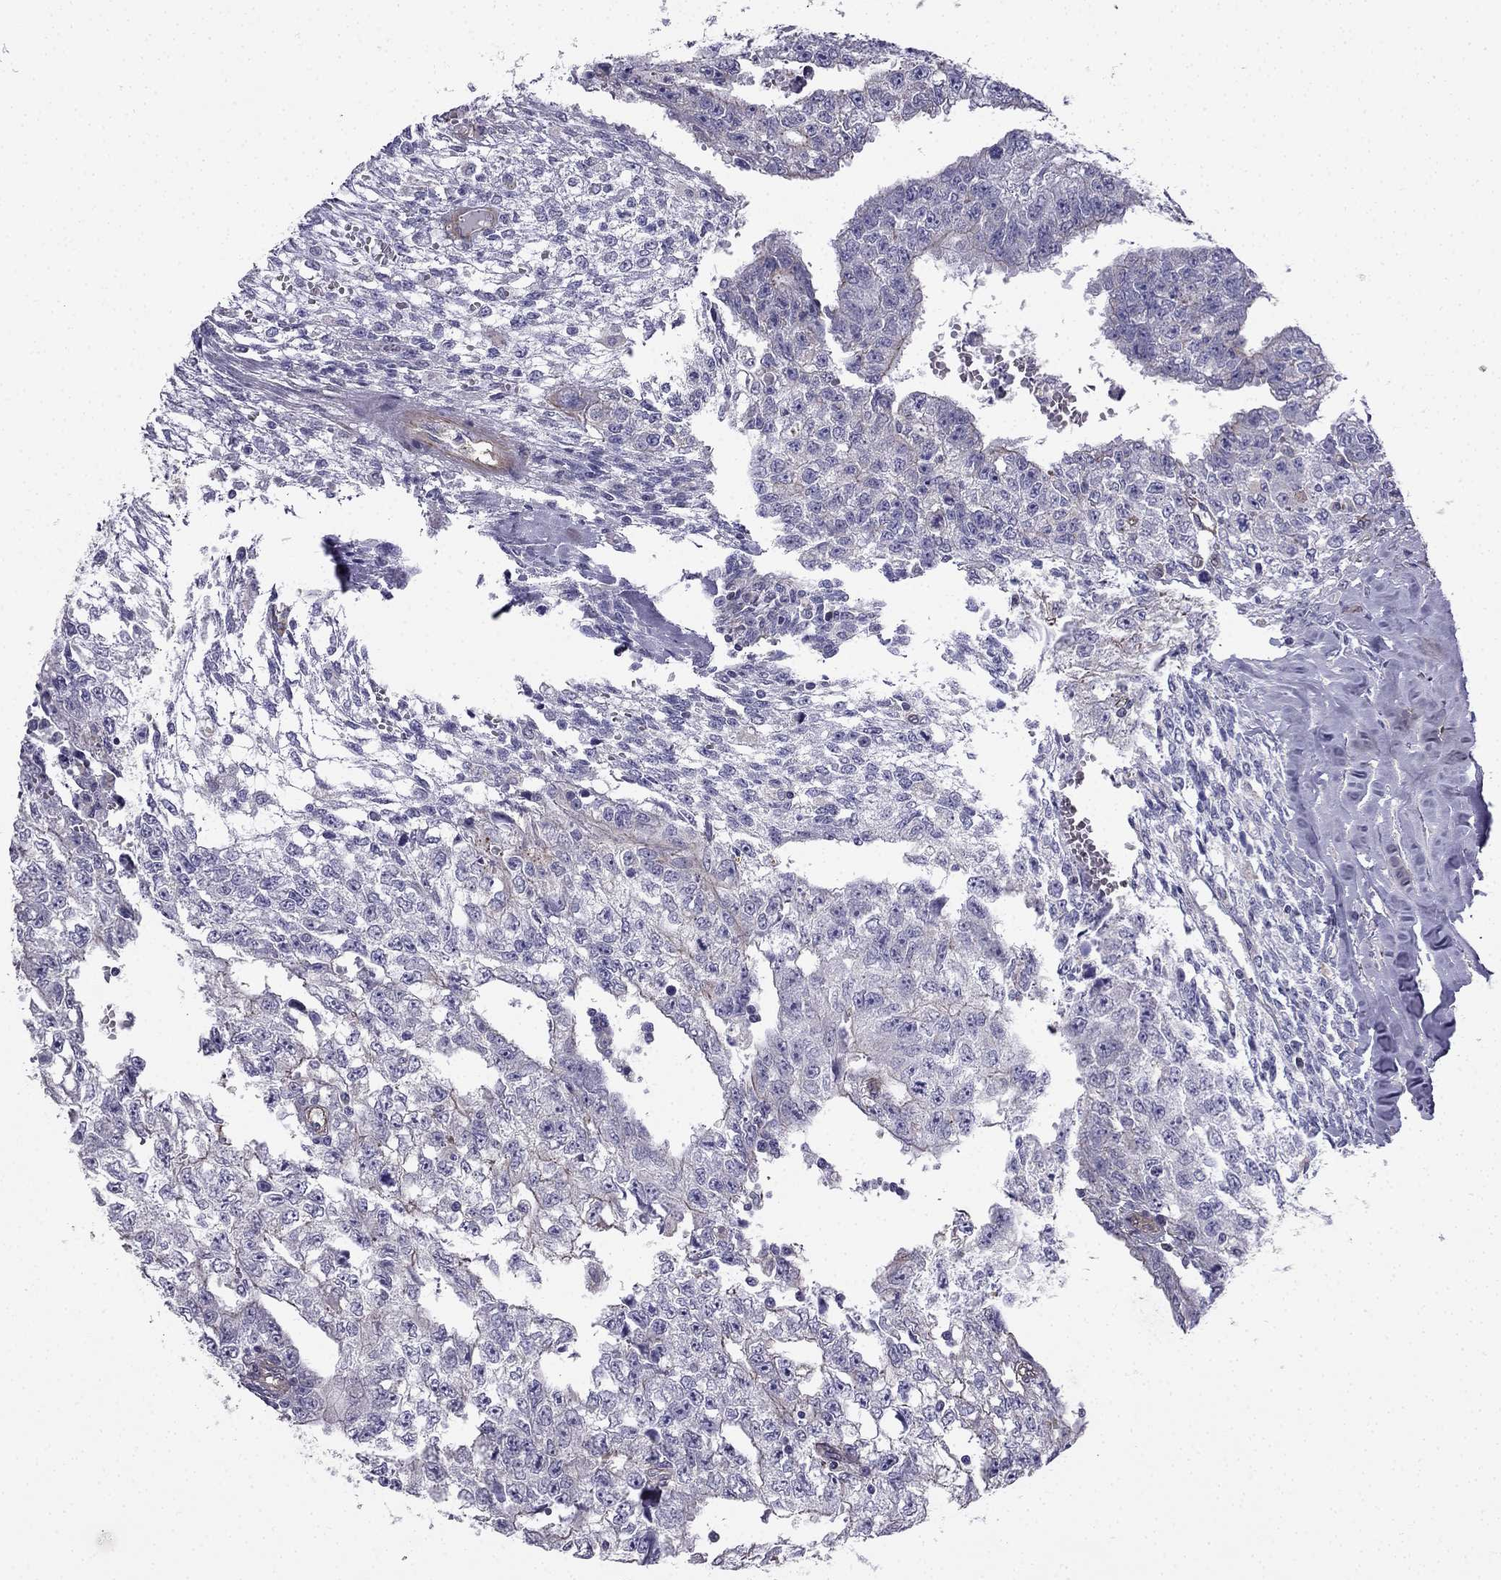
{"staining": {"intensity": "weak", "quantity": "<25%", "location": "cytoplasmic/membranous"}, "tissue": "testis cancer", "cell_type": "Tumor cells", "image_type": "cancer", "snomed": [{"axis": "morphology", "description": "Carcinoma, Embryonal, NOS"}, {"axis": "morphology", "description": "Teratoma, malignant, NOS"}, {"axis": "topography", "description": "Testis"}], "caption": "Immunohistochemistry (IHC) micrograph of neoplastic tissue: human testis cancer (embryonal carcinoma) stained with DAB (3,3'-diaminobenzidine) demonstrates no significant protein positivity in tumor cells. (Brightfield microscopy of DAB (3,3'-diaminobenzidine) immunohistochemistry at high magnification).", "gene": "ENOX1", "patient": {"sex": "male", "age": 24}}